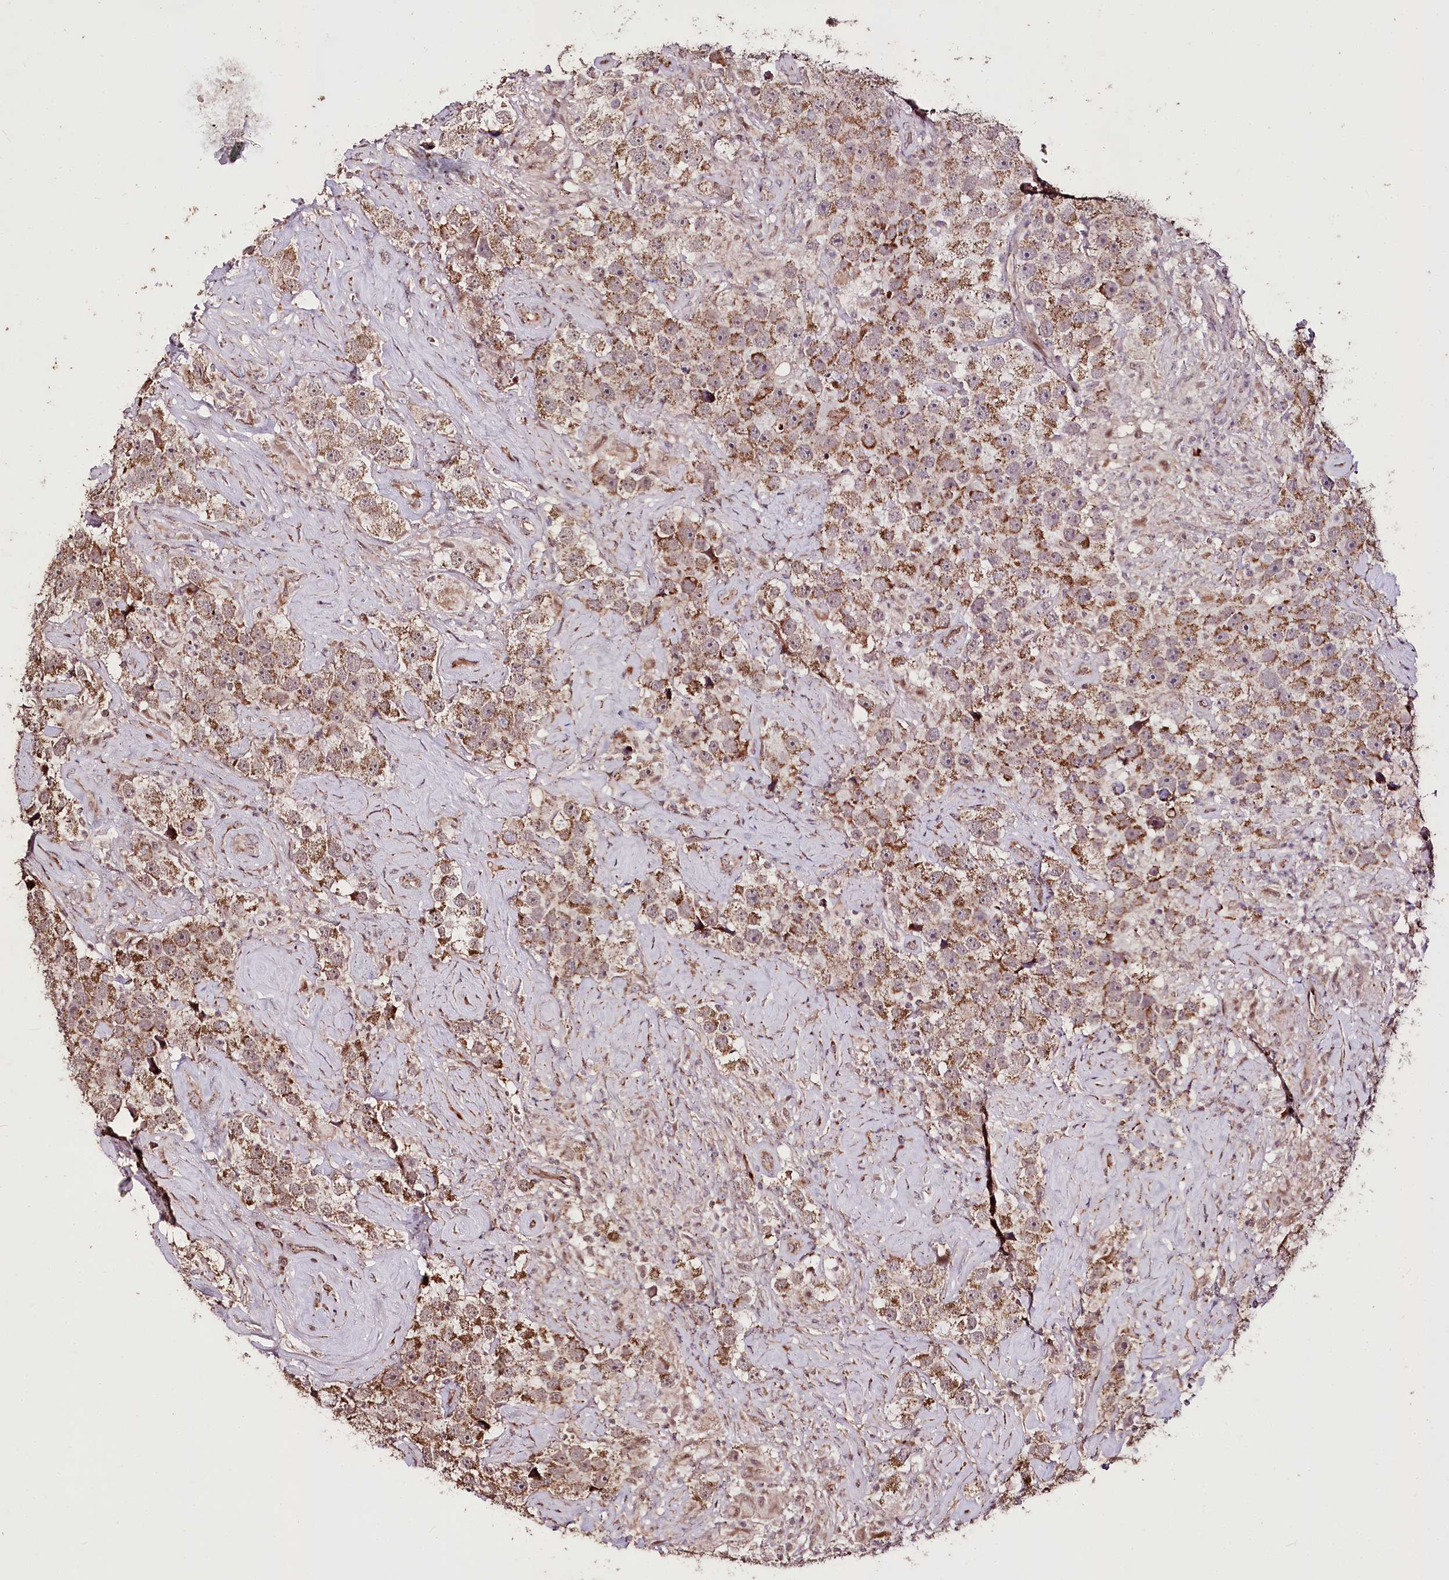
{"staining": {"intensity": "moderate", "quantity": ">75%", "location": "cytoplasmic/membranous"}, "tissue": "testis cancer", "cell_type": "Tumor cells", "image_type": "cancer", "snomed": [{"axis": "morphology", "description": "Seminoma, NOS"}, {"axis": "topography", "description": "Testis"}], "caption": "Protein analysis of seminoma (testis) tissue demonstrates moderate cytoplasmic/membranous positivity in approximately >75% of tumor cells.", "gene": "CARD19", "patient": {"sex": "male", "age": 49}}